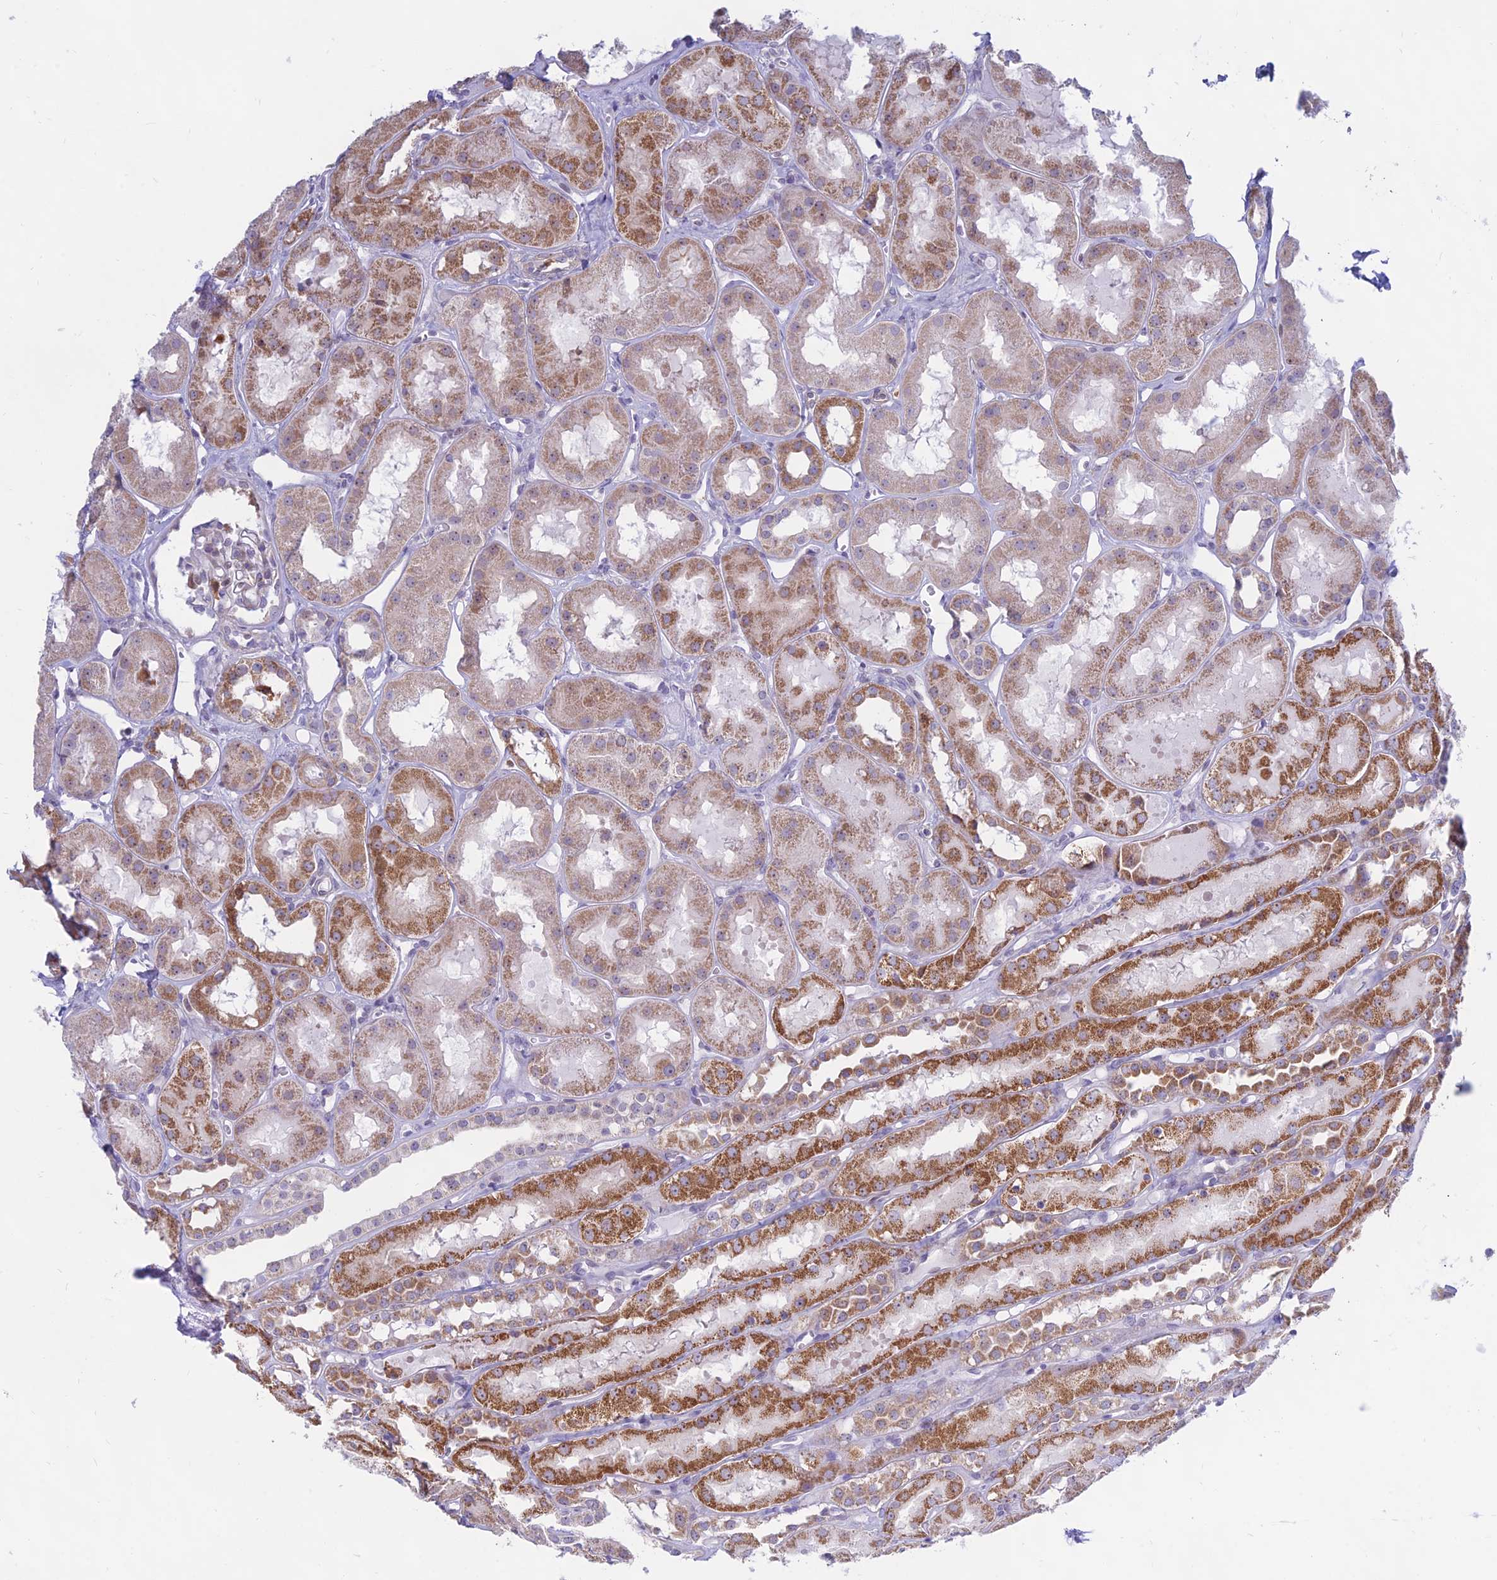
{"staining": {"intensity": "negative", "quantity": "none", "location": "none"}, "tissue": "kidney", "cell_type": "Cells in glomeruli", "image_type": "normal", "snomed": [{"axis": "morphology", "description": "Normal tissue, NOS"}, {"axis": "topography", "description": "Kidney"}], "caption": "Image shows no significant protein positivity in cells in glomeruli of unremarkable kidney.", "gene": "KRR1", "patient": {"sex": "male", "age": 16}}